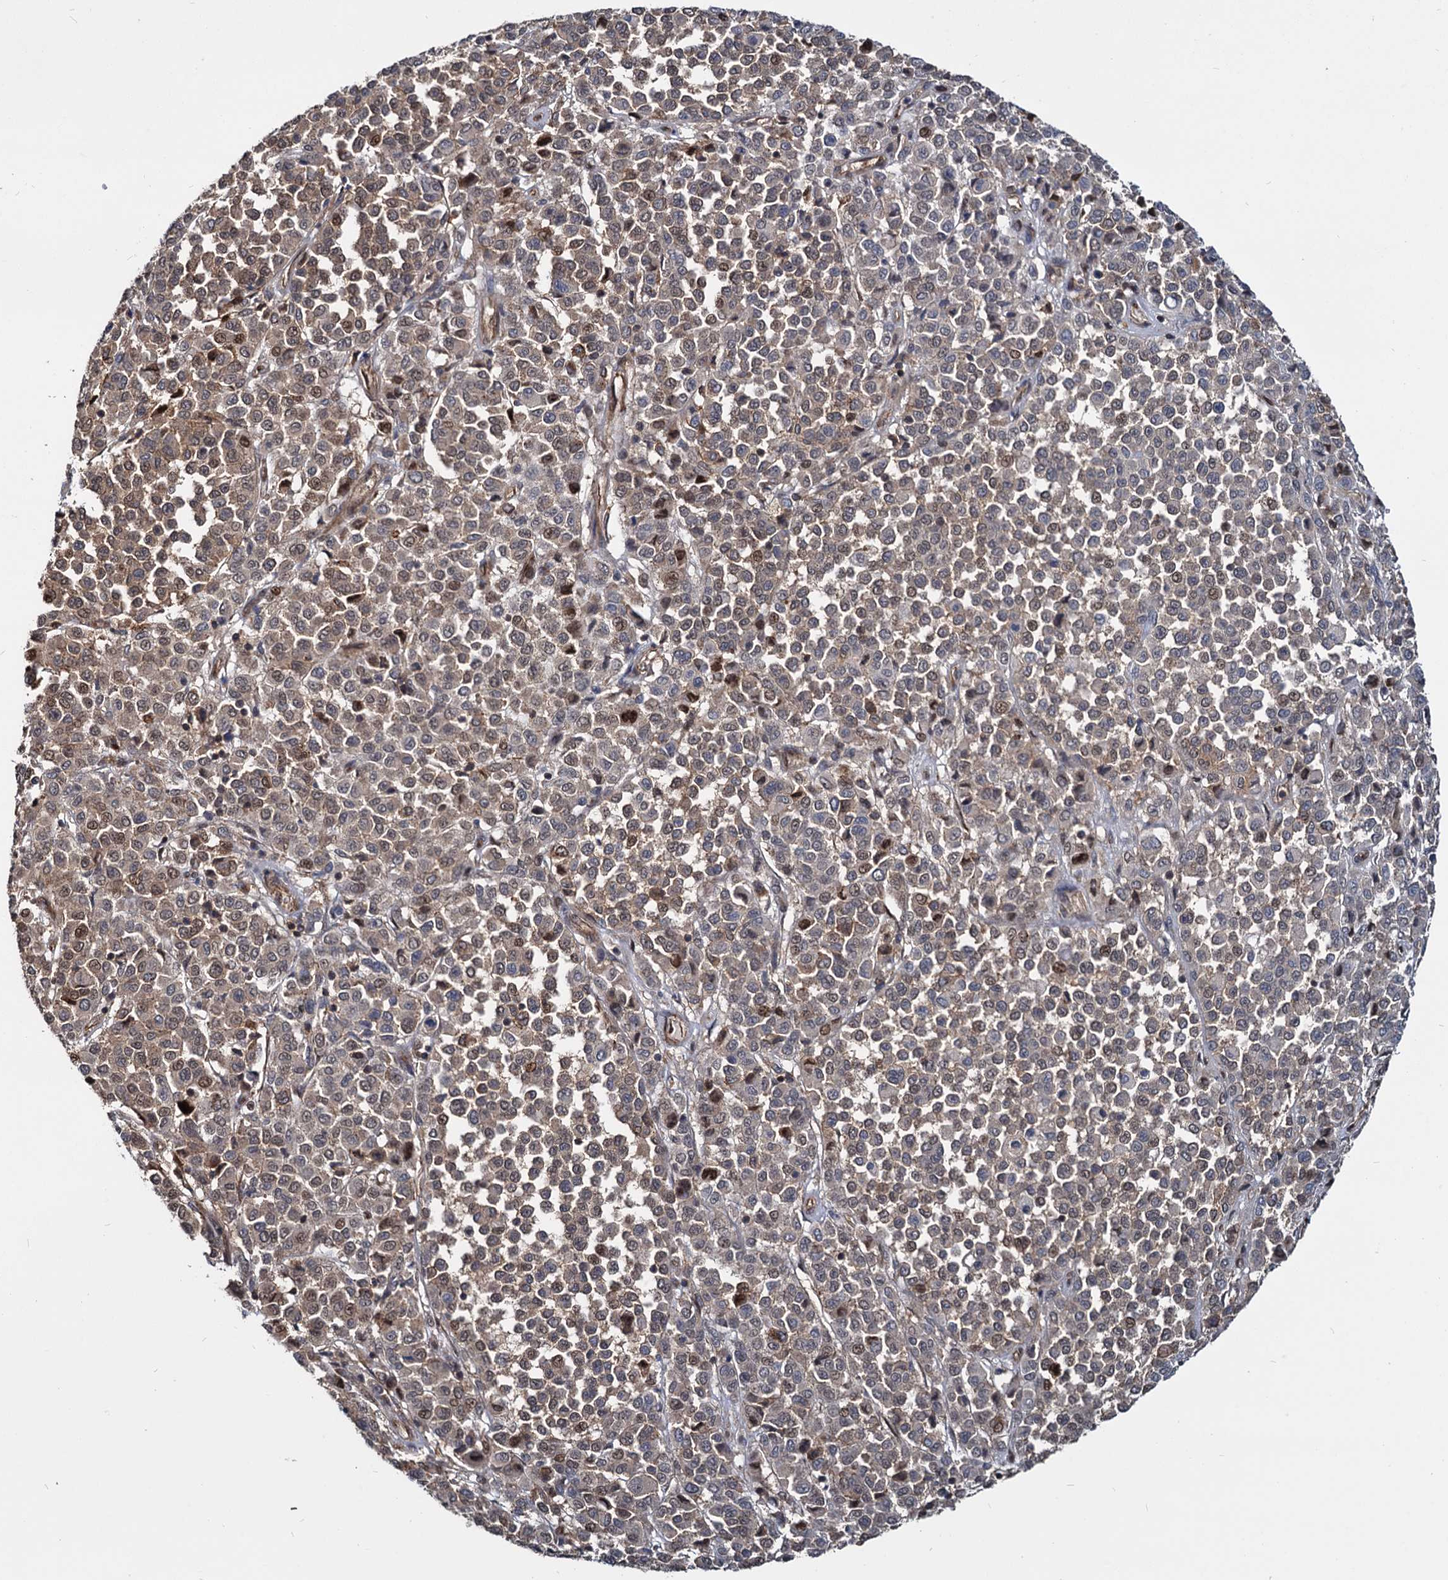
{"staining": {"intensity": "weak", "quantity": ">75%", "location": "cytoplasmic/membranous,nuclear"}, "tissue": "melanoma", "cell_type": "Tumor cells", "image_type": "cancer", "snomed": [{"axis": "morphology", "description": "Malignant melanoma, Metastatic site"}, {"axis": "topography", "description": "Pancreas"}], "caption": "Weak cytoplasmic/membranous and nuclear protein staining is identified in approximately >75% of tumor cells in melanoma.", "gene": "UBLCP1", "patient": {"sex": "female", "age": 30}}